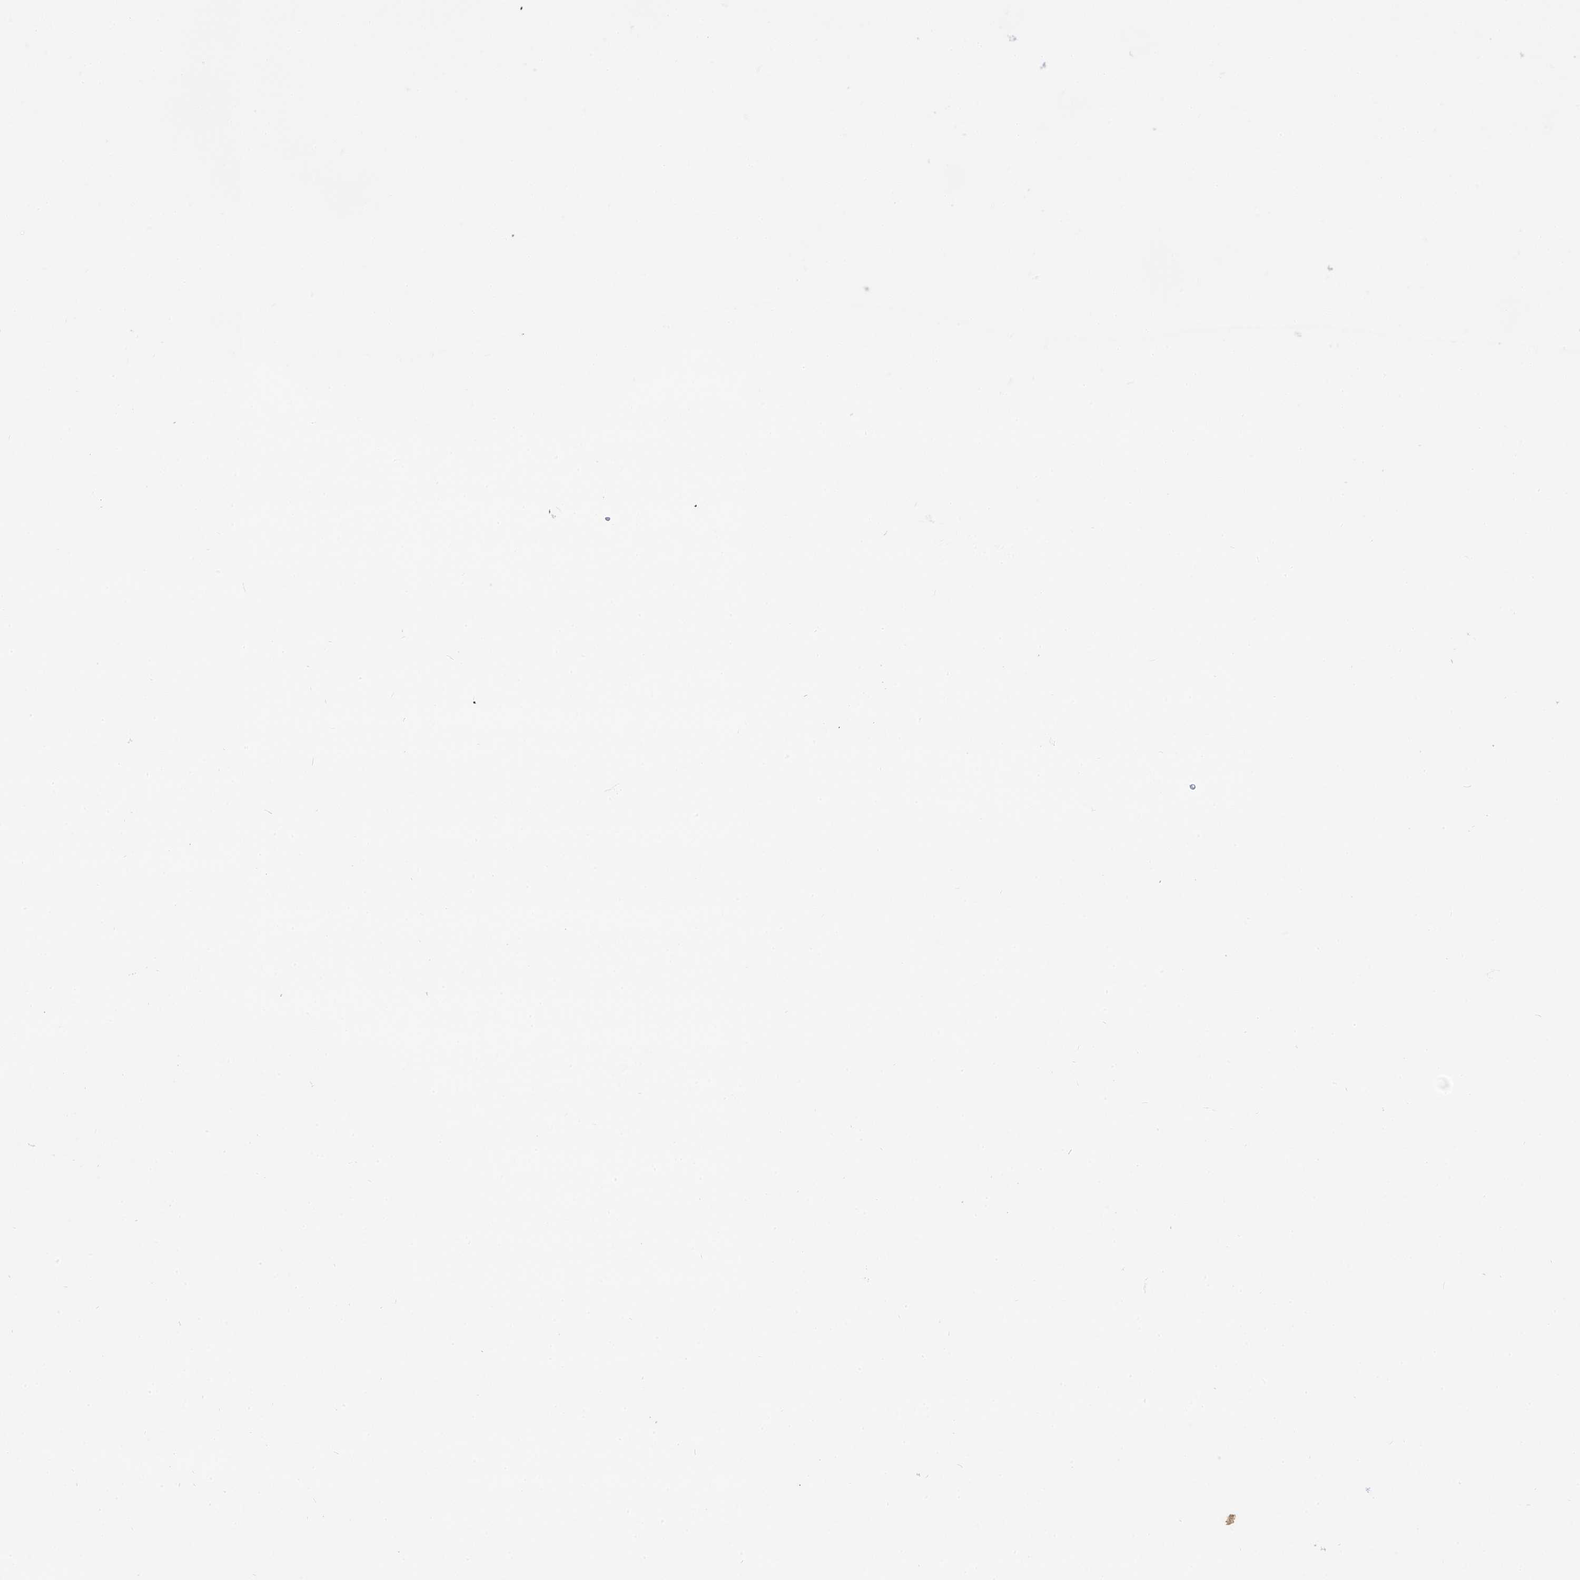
{"staining": {"intensity": "moderate", "quantity": "<25%", "location": "cytoplasmic/membranous"}, "tissue": "parathyroid gland", "cell_type": "Glandular cells", "image_type": "normal", "snomed": [{"axis": "morphology", "description": "Normal tissue, NOS"}, {"axis": "topography", "description": "Parathyroid gland"}], "caption": "Brown immunohistochemical staining in normal parathyroid gland shows moderate cytoplasmic/membranous positivity in about <25% of glandular cells. The staining was performed using DAB to visualize the protein expression in brown, while the nuclei were stained in blue with hematoxylin (Magnification: 20x).", "gene": "GLB1L3", "patient": {"sex": "female", "age": 56}}